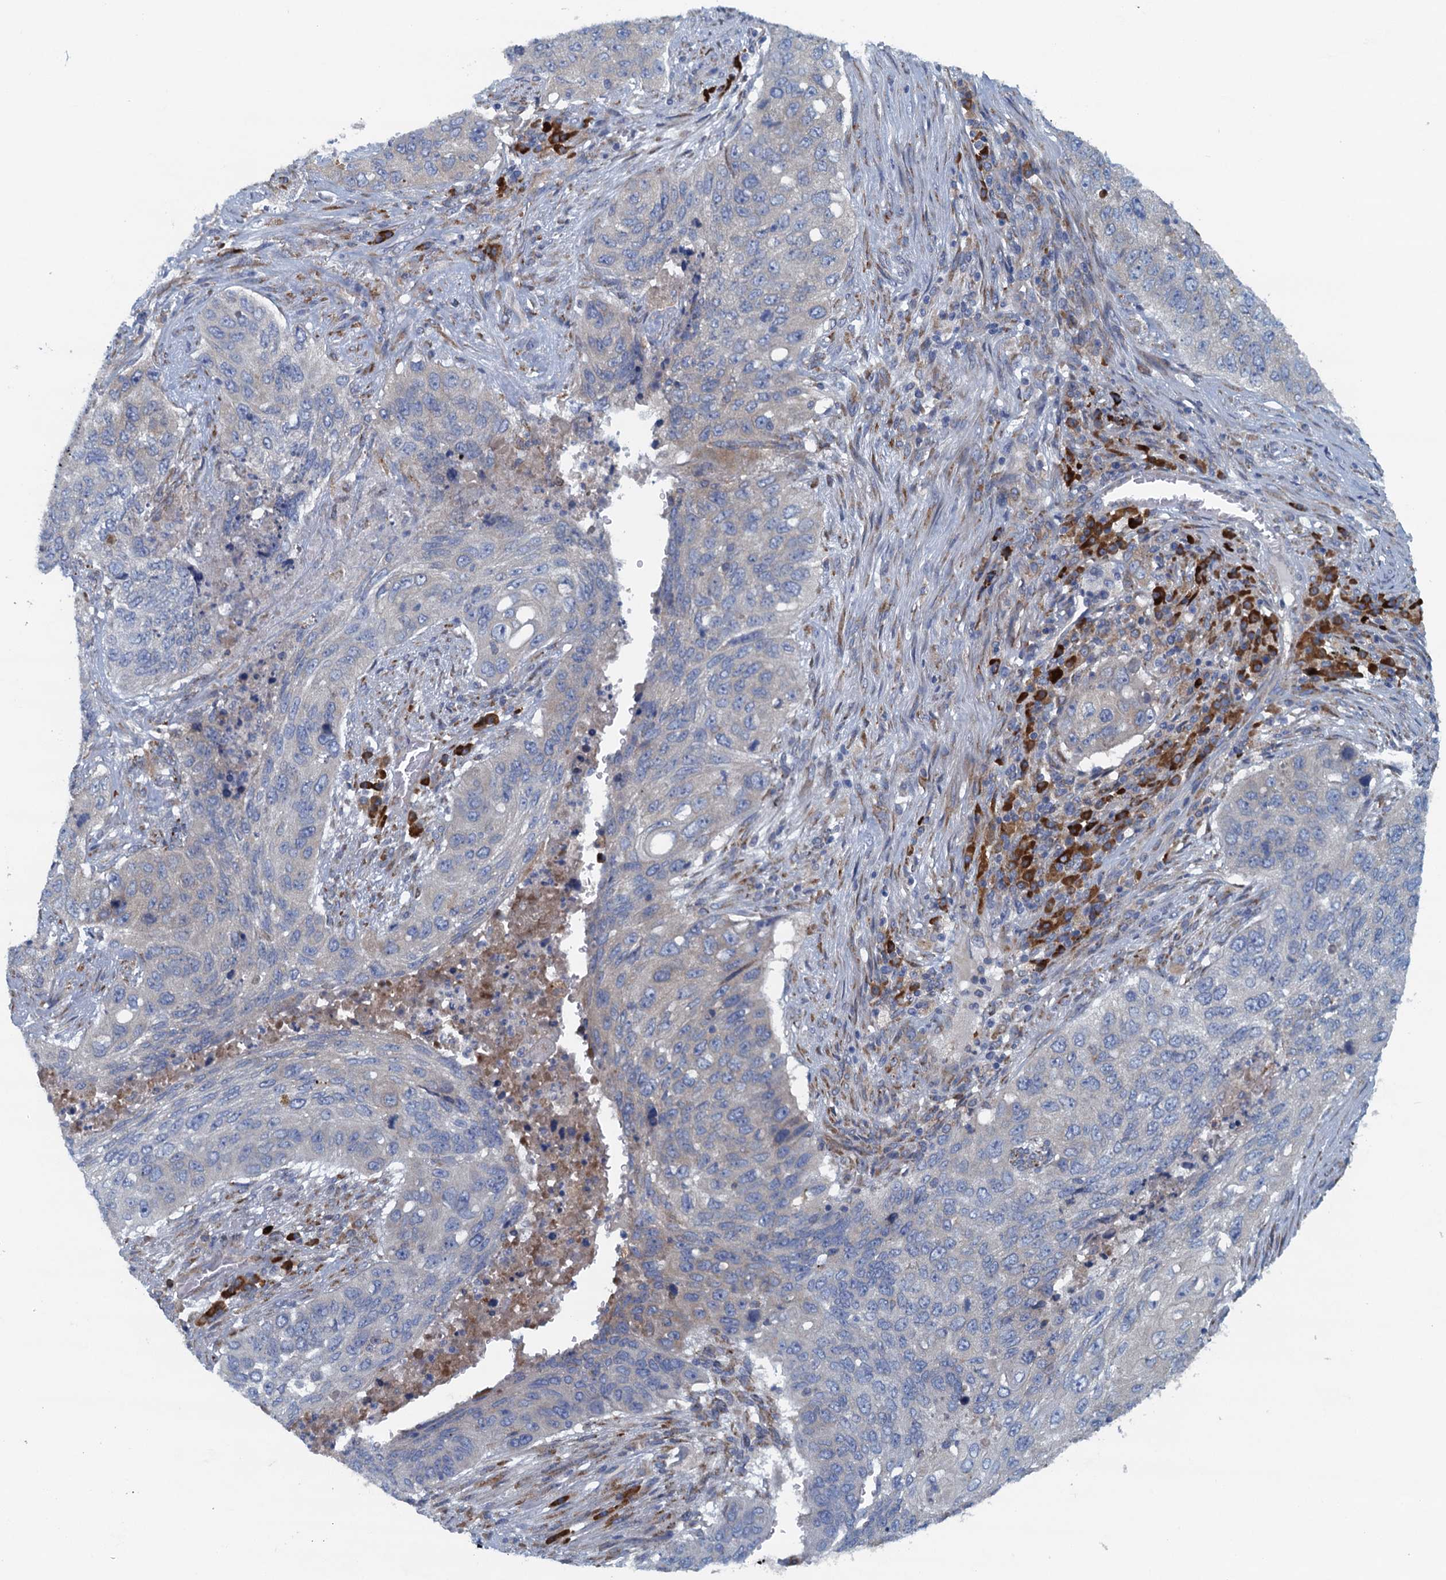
{"staining": {"intensity": "weak", "quantity": "<25%", "location": "cytoplasmic/membranous"}, "tissue": "lung cancer", "cell_type": "Tumor cells", "image_type": "cancer", "snomed": [{"axis": "morphology", "description": "Squamous cell carcinoma, NOS"}, {"axis": "topography", "description": "Lung"}], "caption": "Tumor cells show no significant protein positivity in lung squamous cell carcinoma.", "gene": "MYDGF", "patient": {"sex": "female", "age": 63}}